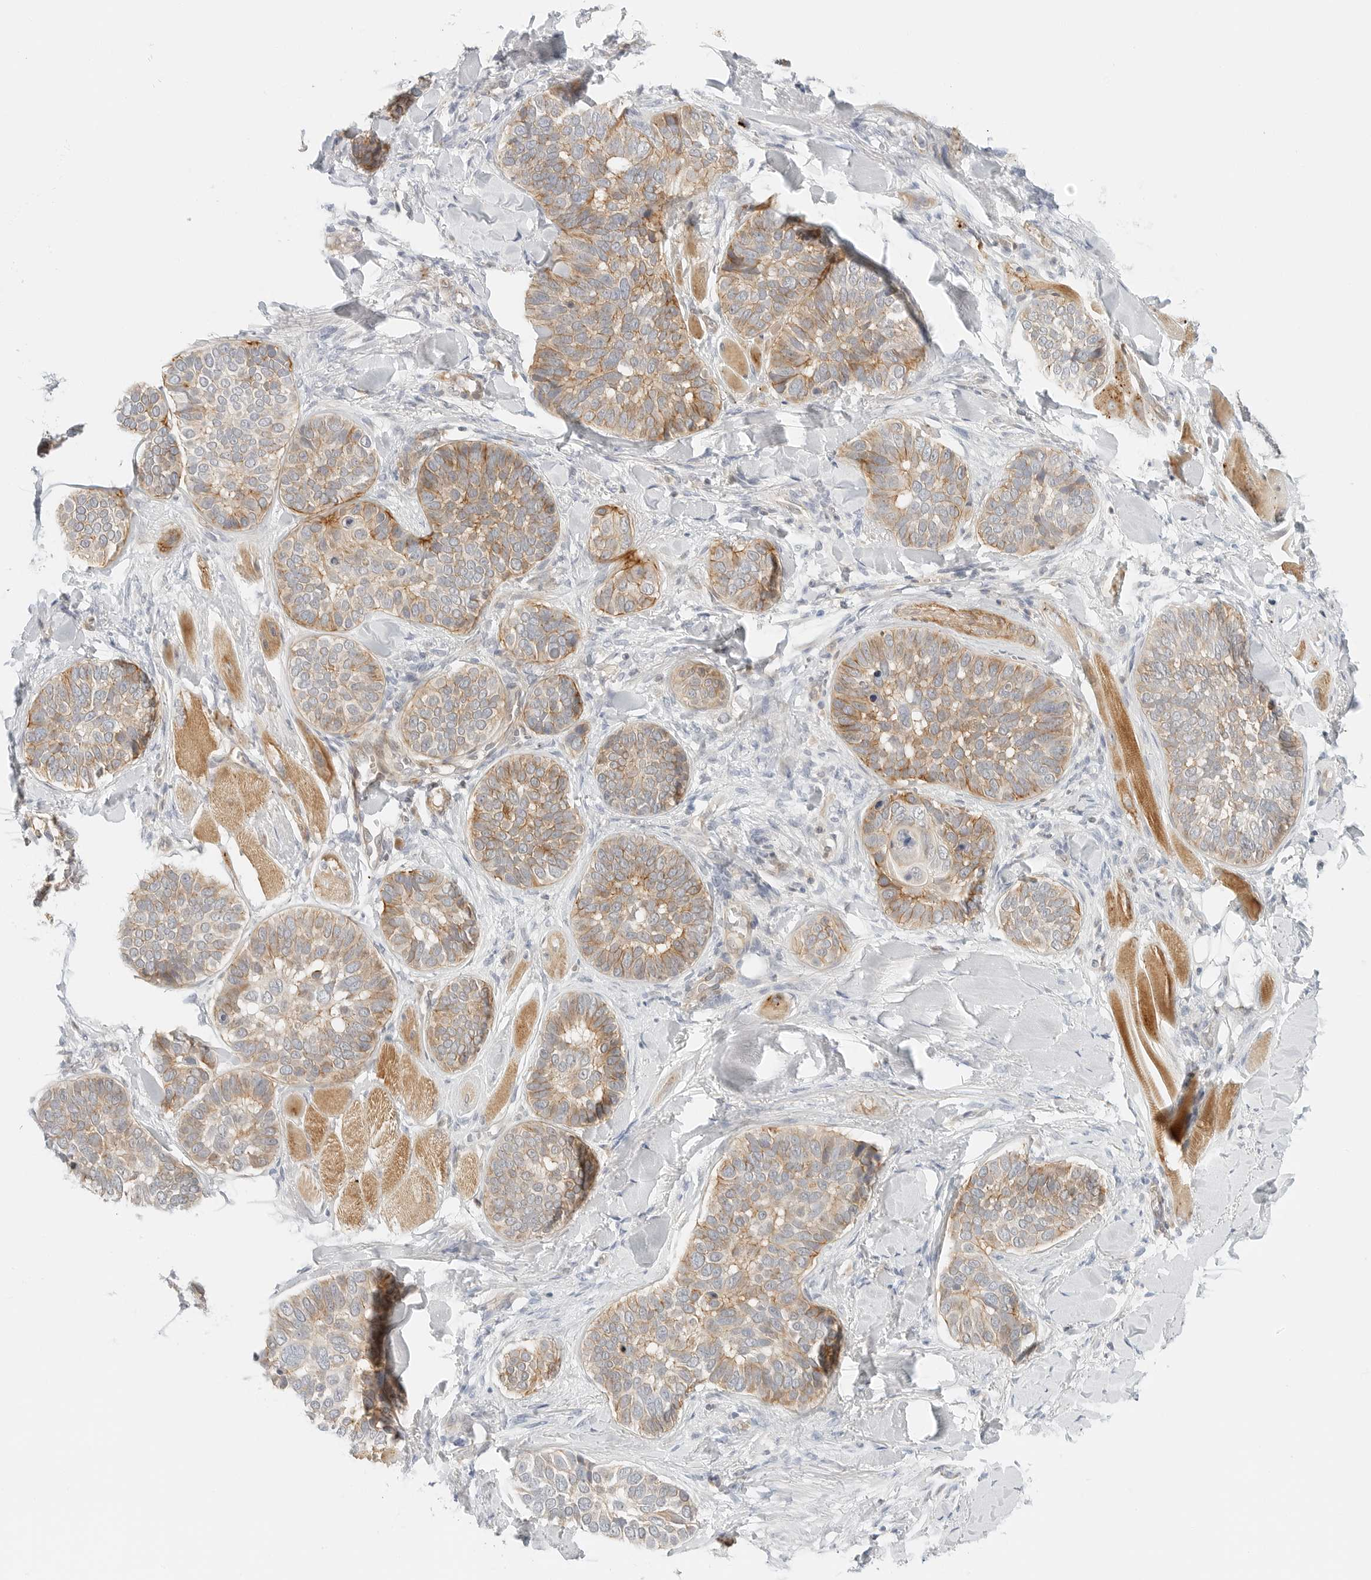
{"staining": {"intensity": "moderate", "quantity": "25%-75%", "location": "cytoplasmic/membranous"}, "tissue": "skin cancer", "cell_type": "Tumor cells", "image_type": "cancer", "snomed": [{"axis": "morphology", "description": "Basal cell carcinoma"}, {"axis": "topography", "description": "Skin"}], "caption": "Protein analysis of basal cell carcinoma (skin) tissue shows moderate cytoplasmic/membranous expression in approximately 25%-75% of tumor cells.", "gene": "IQCC", "patient": {"sex": "male", "age": 62}}